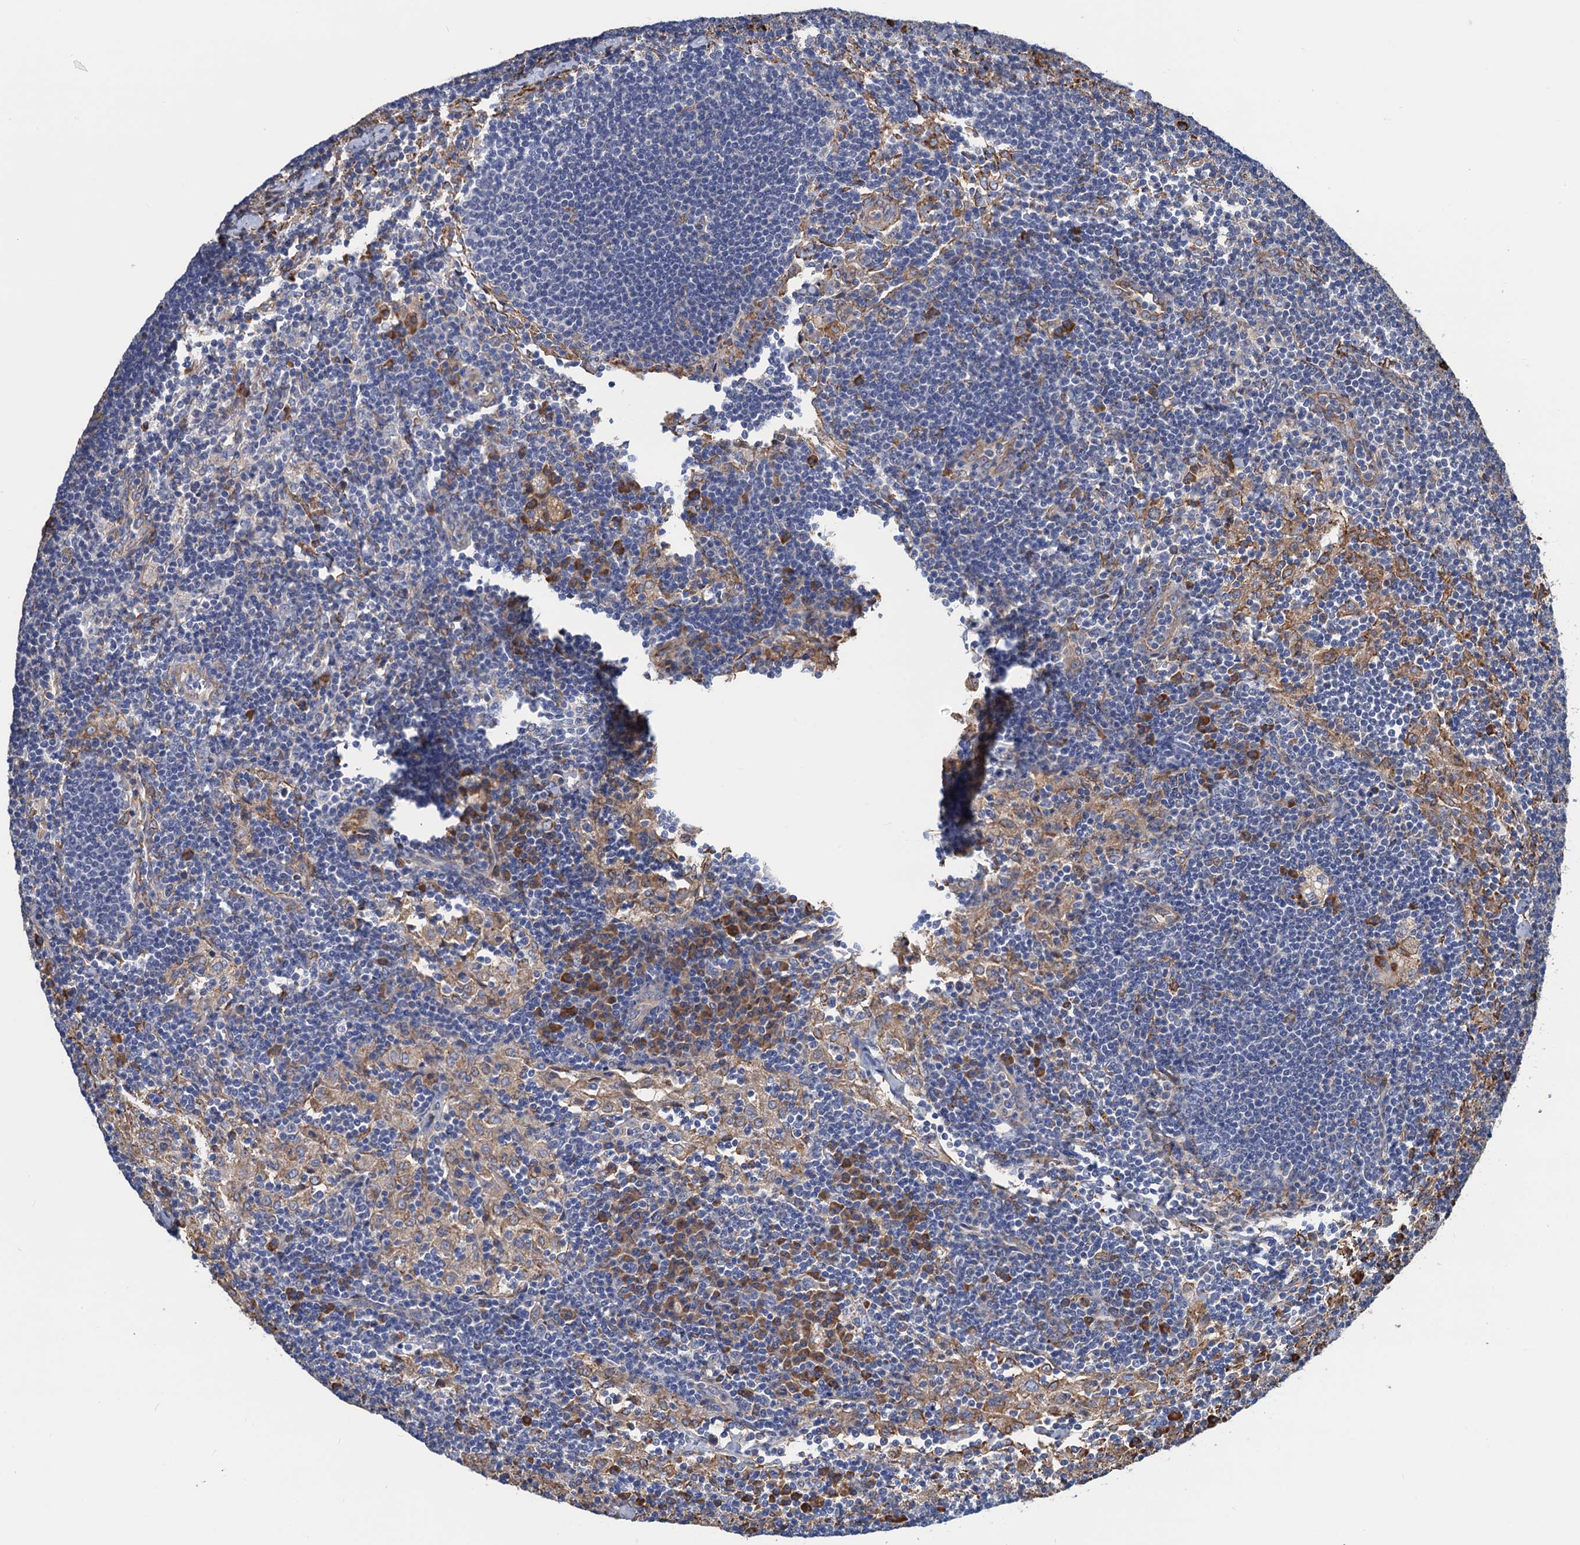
{"staining": {"intensity": "weak", "quantity": "<25%", "location": "cytoplasmic/membranous"}, "tissue": "lymph node", "cell_type": "Germinal center cells", "image_type": "normal", "snomed": [{"axis": "morphology", "description": "Normal tissue, NOS"}, {"axis": "topography", "description": "Lymph node"}], "caption": "This is a photomicrograph of IHC staining of unremarkable lymph node, which shows no expression in germinal center cells.", "gene": "CNNM1", "patient": {"sex": "male", "age": 24}}